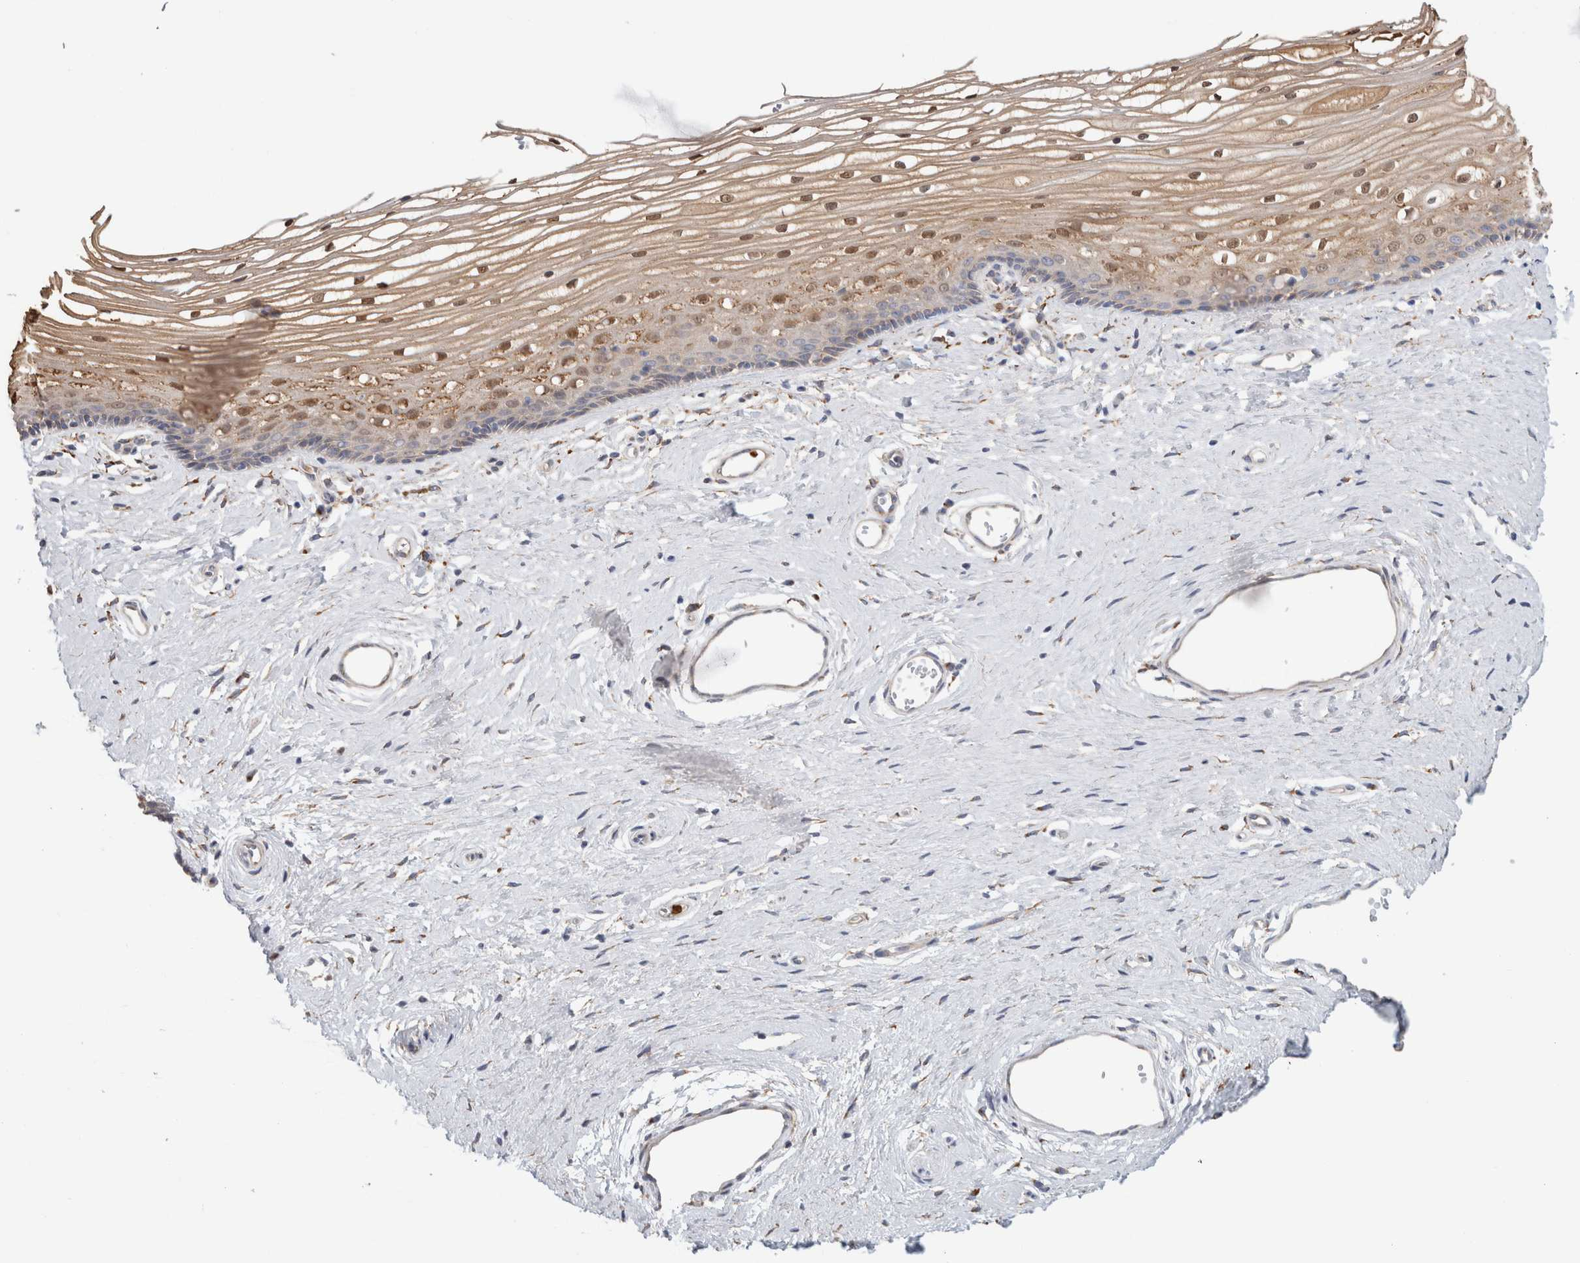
{"staining": {"intensity": "weak", "quantity": ">75%", "location": "cytoplasmic/membranous,nuclear"}, "tissue": "vagina", "cell_type": "Squamous epithelial cells", "image_type": "normal", "snomed": [{"axis": "morphology", "description": "Normal tissue, NOS"}, {"axis": "topography", "description": "Vagina"}], "caption": "Vagina stained with a brown dye displays weak cytoplasmic/membranous,nuclear positive staining in approximately >75% of squamous epithelial cells.", "gene": "P4HA1", "patient": {"sex": "female", "age": 46}}